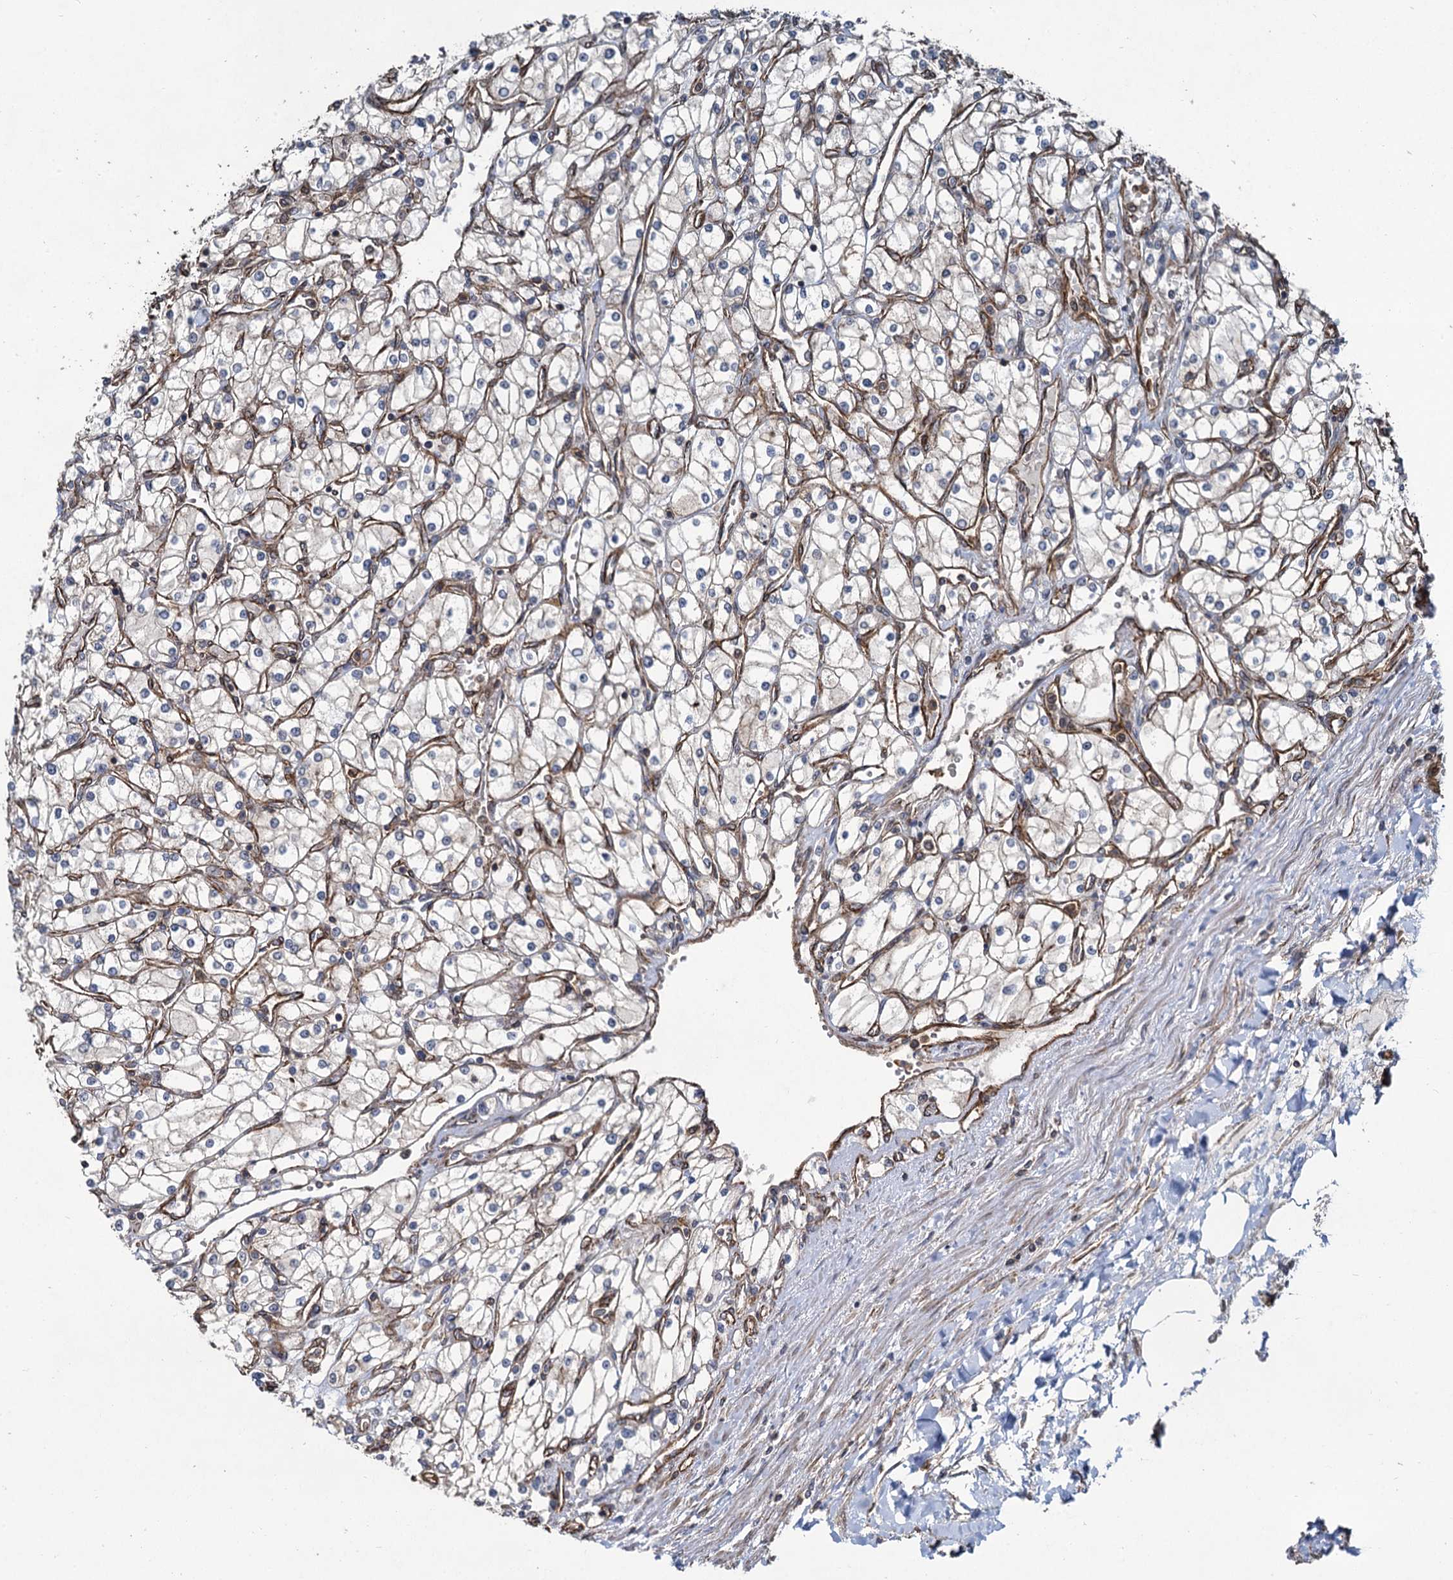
{"staining": {"intensity": "negative", "quantity": "none", "location": "none"}, "tissue": "renal cancer", "cell_type": "Tumor cells", "image_type": "cancer", "snomed": [{"axis": "morphology", "description": "Adenocarcinoma, NOS"}, {"axis": "topography", "description": "Kidney"}], "caption": "Tumor cells are negative for protein expression in human renal cancer (adenocarcinoma).", "gene": "SVIP", "patient": {"sex": "male", "age": 80}}